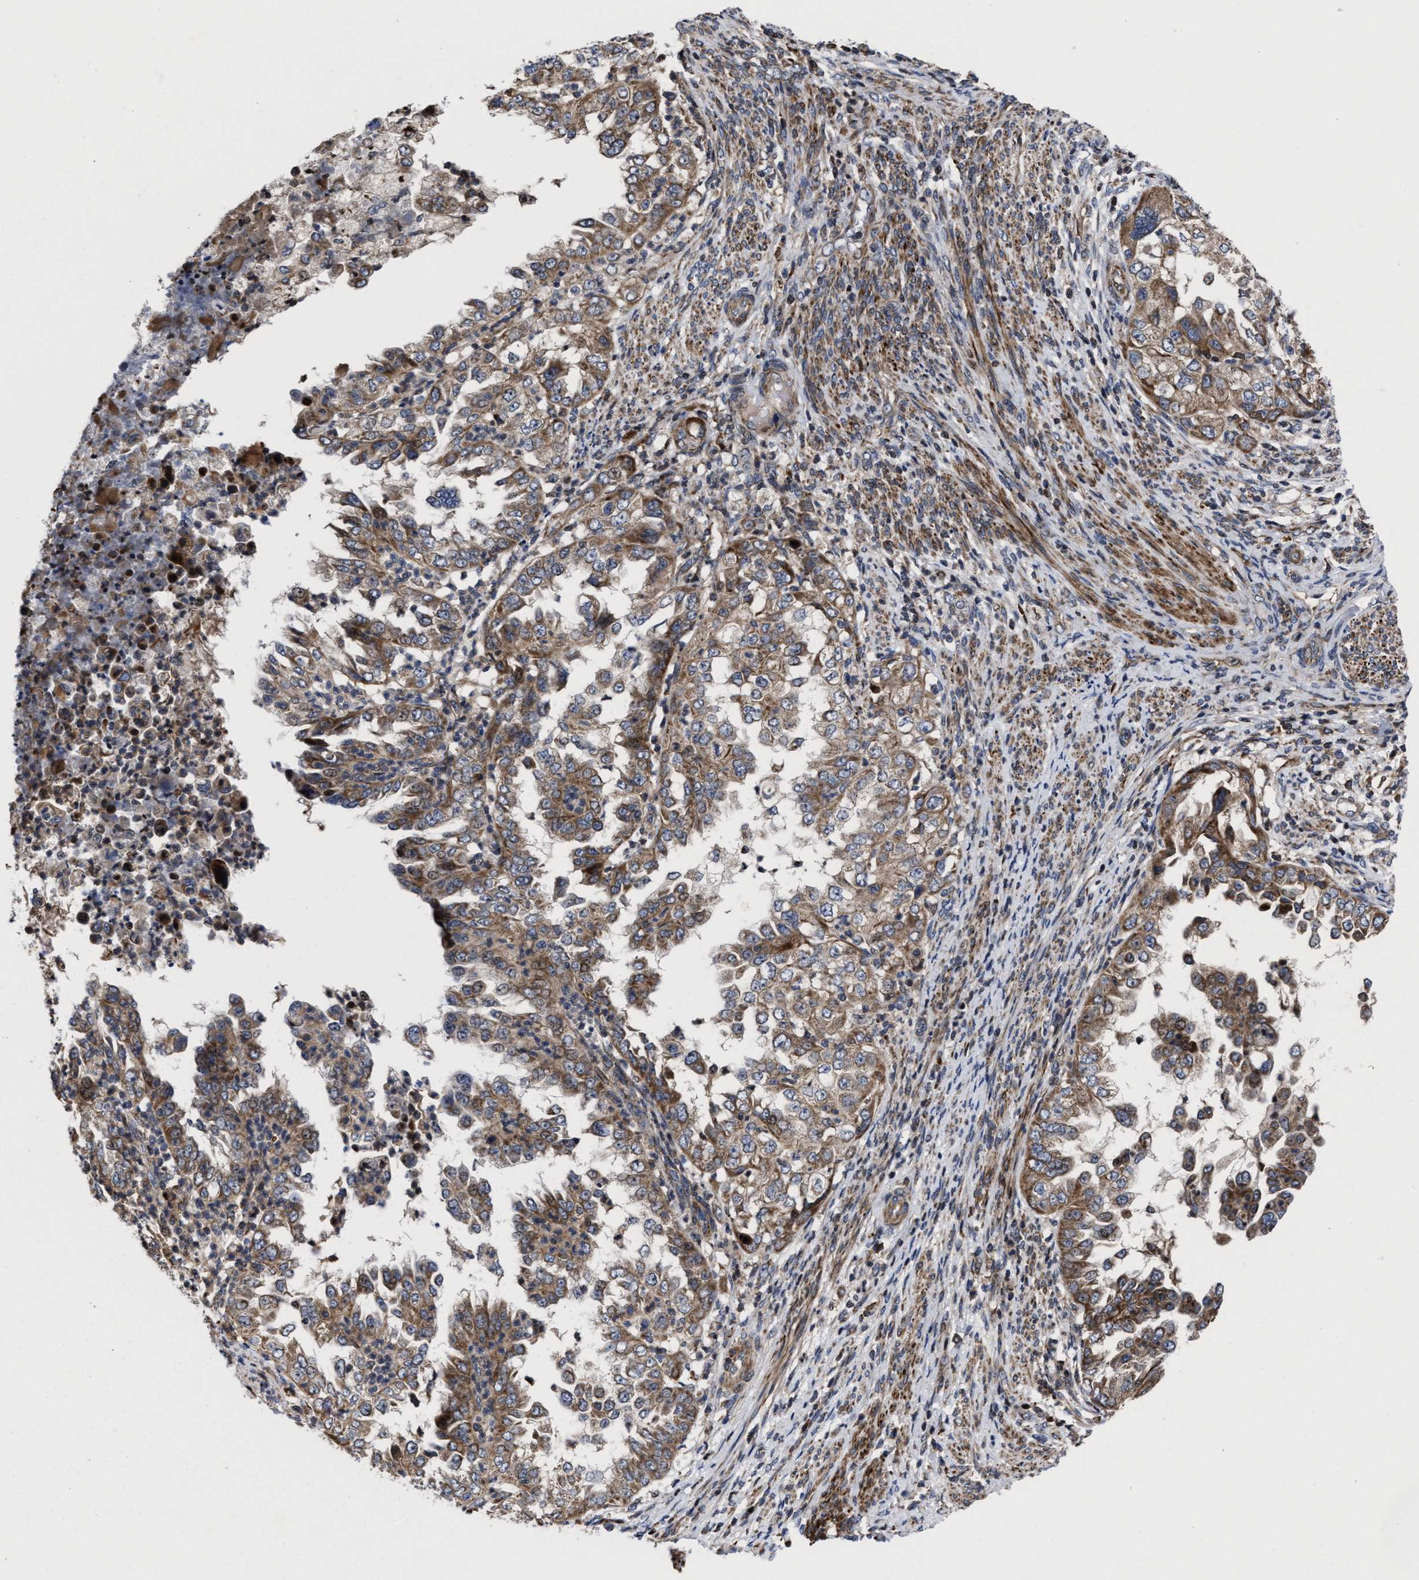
{"staining": {"intensity": "moderate", "quantity": ">75%", "location": "cytoplasmic/membranous"}, "tissue": "endometrial cancer", "cell_type": "Tumor cells", "image_type": "cancer", "snomed": [{"axis": "morphology", "description": "Adenocarcinoma, NOS"}, {"axis": "topography", "description": "Endometrium"}], "caption": "An IHC photomicrograph of tumor tissue is shown. Protein staining in brown shows moderate cytoplasmic/membranous positivity in endometrial adenocarcinoma within tumor cells.", "gene": "MRPL50", "patient": {"sex": "female", "age": 85}}